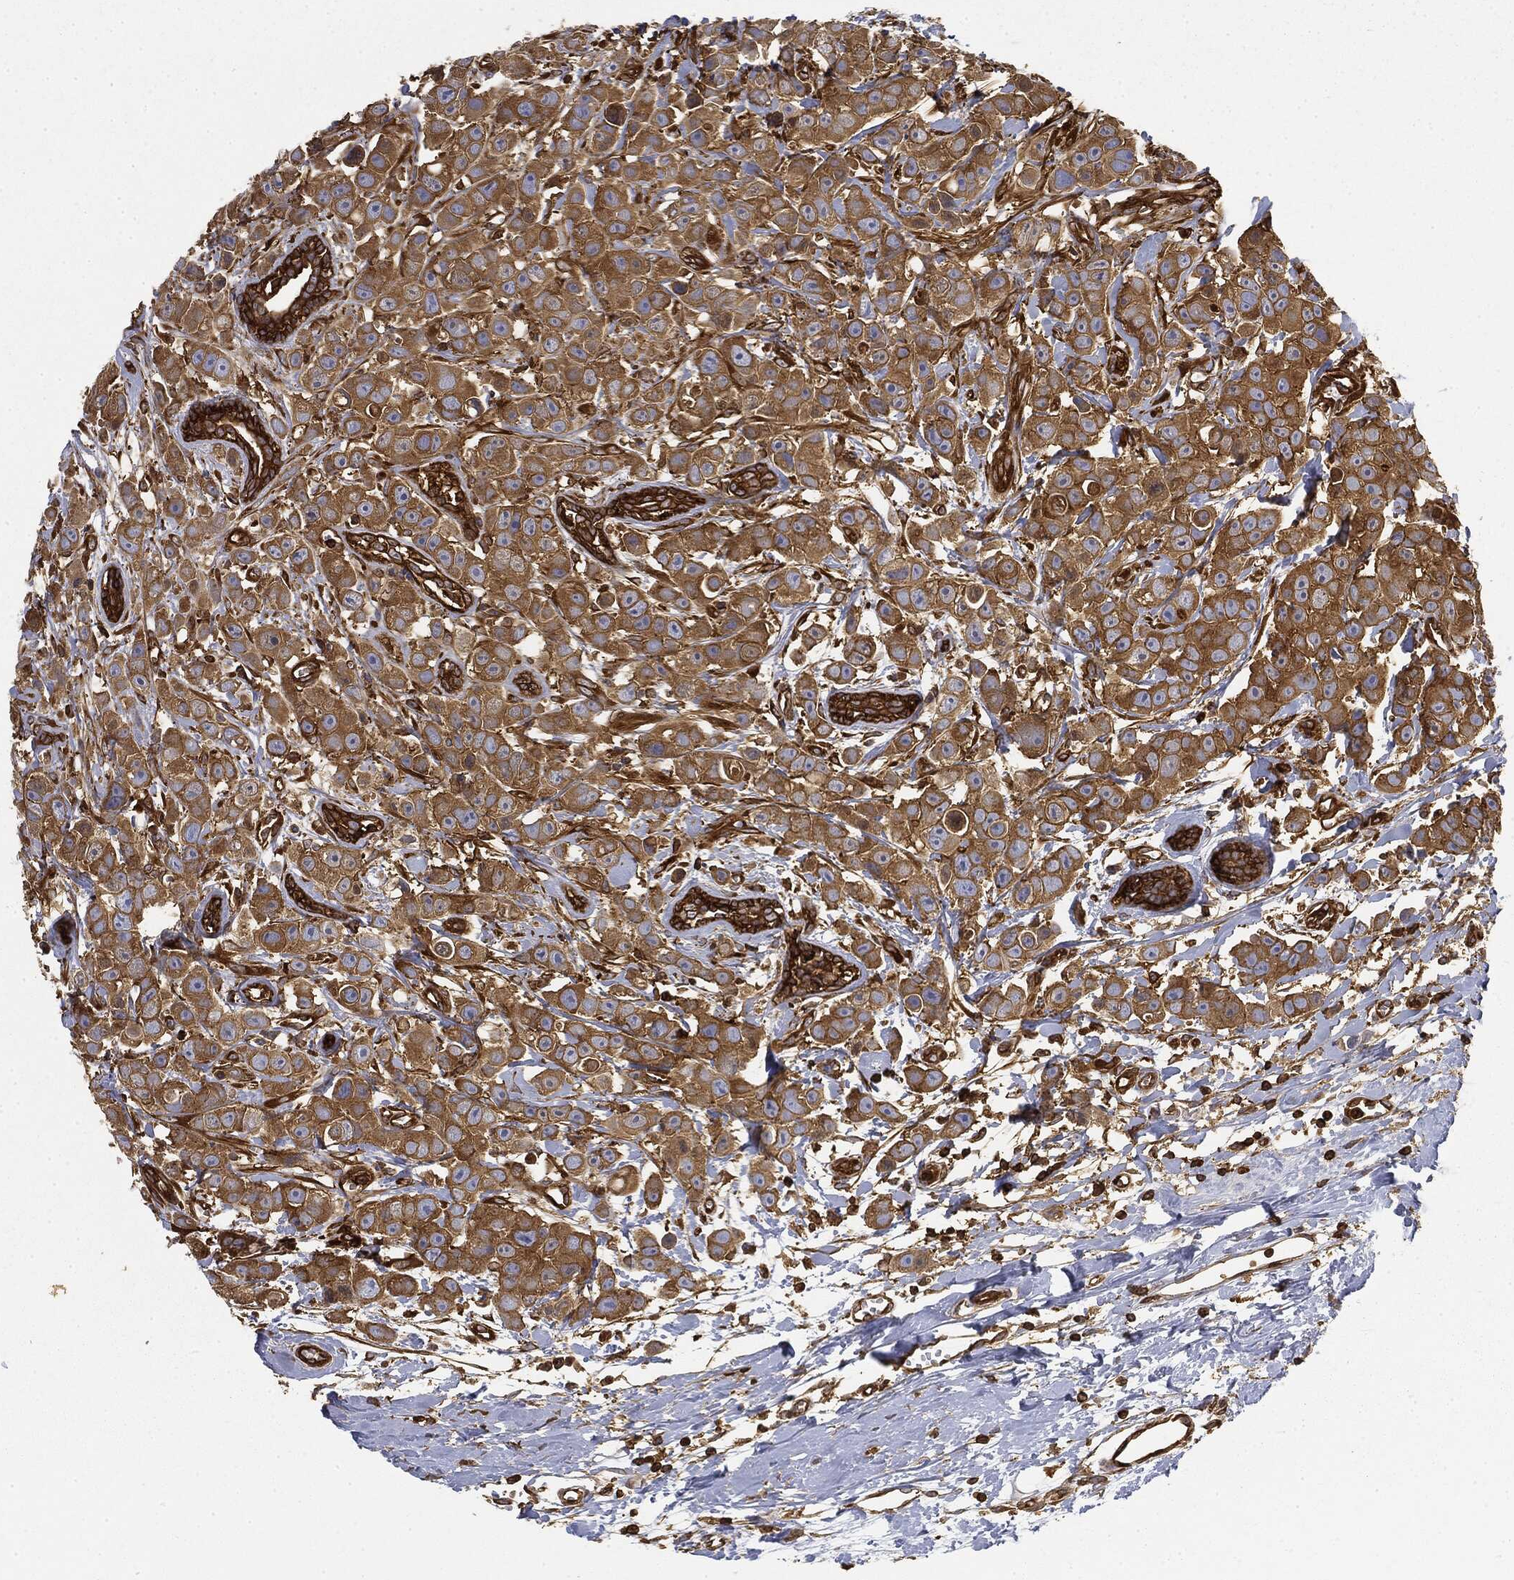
{"staining": {"intensity": "moderate", "quantity": ">75%", "location": "cytoplasmic/membranous"}, "tissue": "breast cancer", "cell_type": "Tumor cells", "image_type": "cancer", "snomed": [{"axis": "morphology", "description": "Duct carcinoma"}, {"axis": "topography", "description": "Breast"}], "caption": "Tumor cells demonstrate medium levels of moderate cytoplasmic/membranous positivity in about >75% of cells in invasive ductal carcinoma (breast).", "gene": "WDR1", "patient": {"sex": "female", "age": 35}}